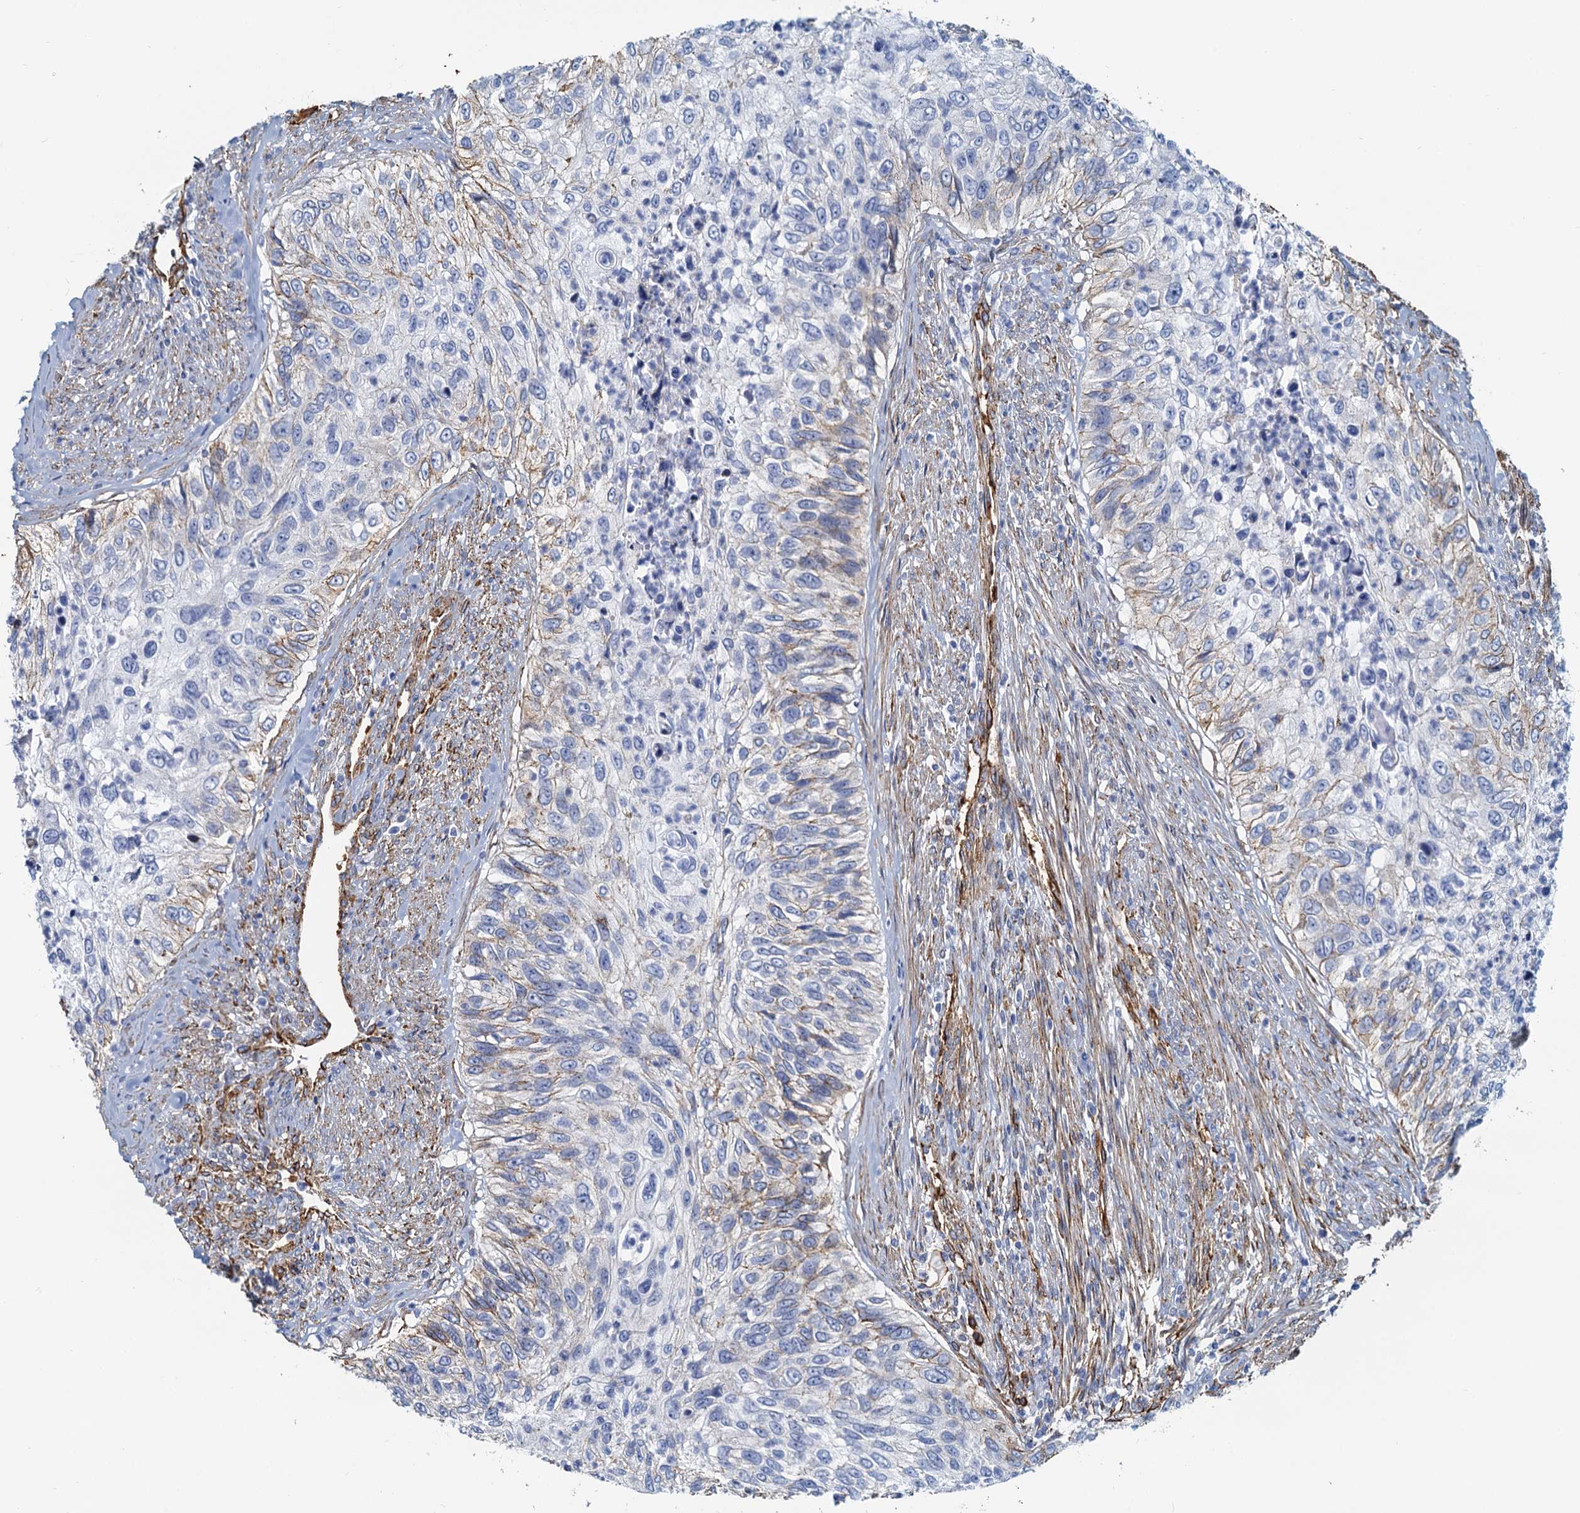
{"staining": {"intensity": "negative", "quantity": "none", "location": "none"}, "tissue": "urothelial cancer", "cell_type": "Tumor cells", "image_type": "cancer", "snomed": [{"axis": "morphology", "description": "Urothelial carcinoma, High grade"}, {"axis": "topography", "description": "Urinary bladder"}], "caption": "IHC micrograph of neoplastic tissue: human urothelial cancer stained with DAB (3,3'-diaminobenzidine) exhibits no significant protein staining in tumor cells. (IHC, brightfield microscopy, high magnification).", "gene": "DGKG", "patient": {"sex": "female", "age": 60}}